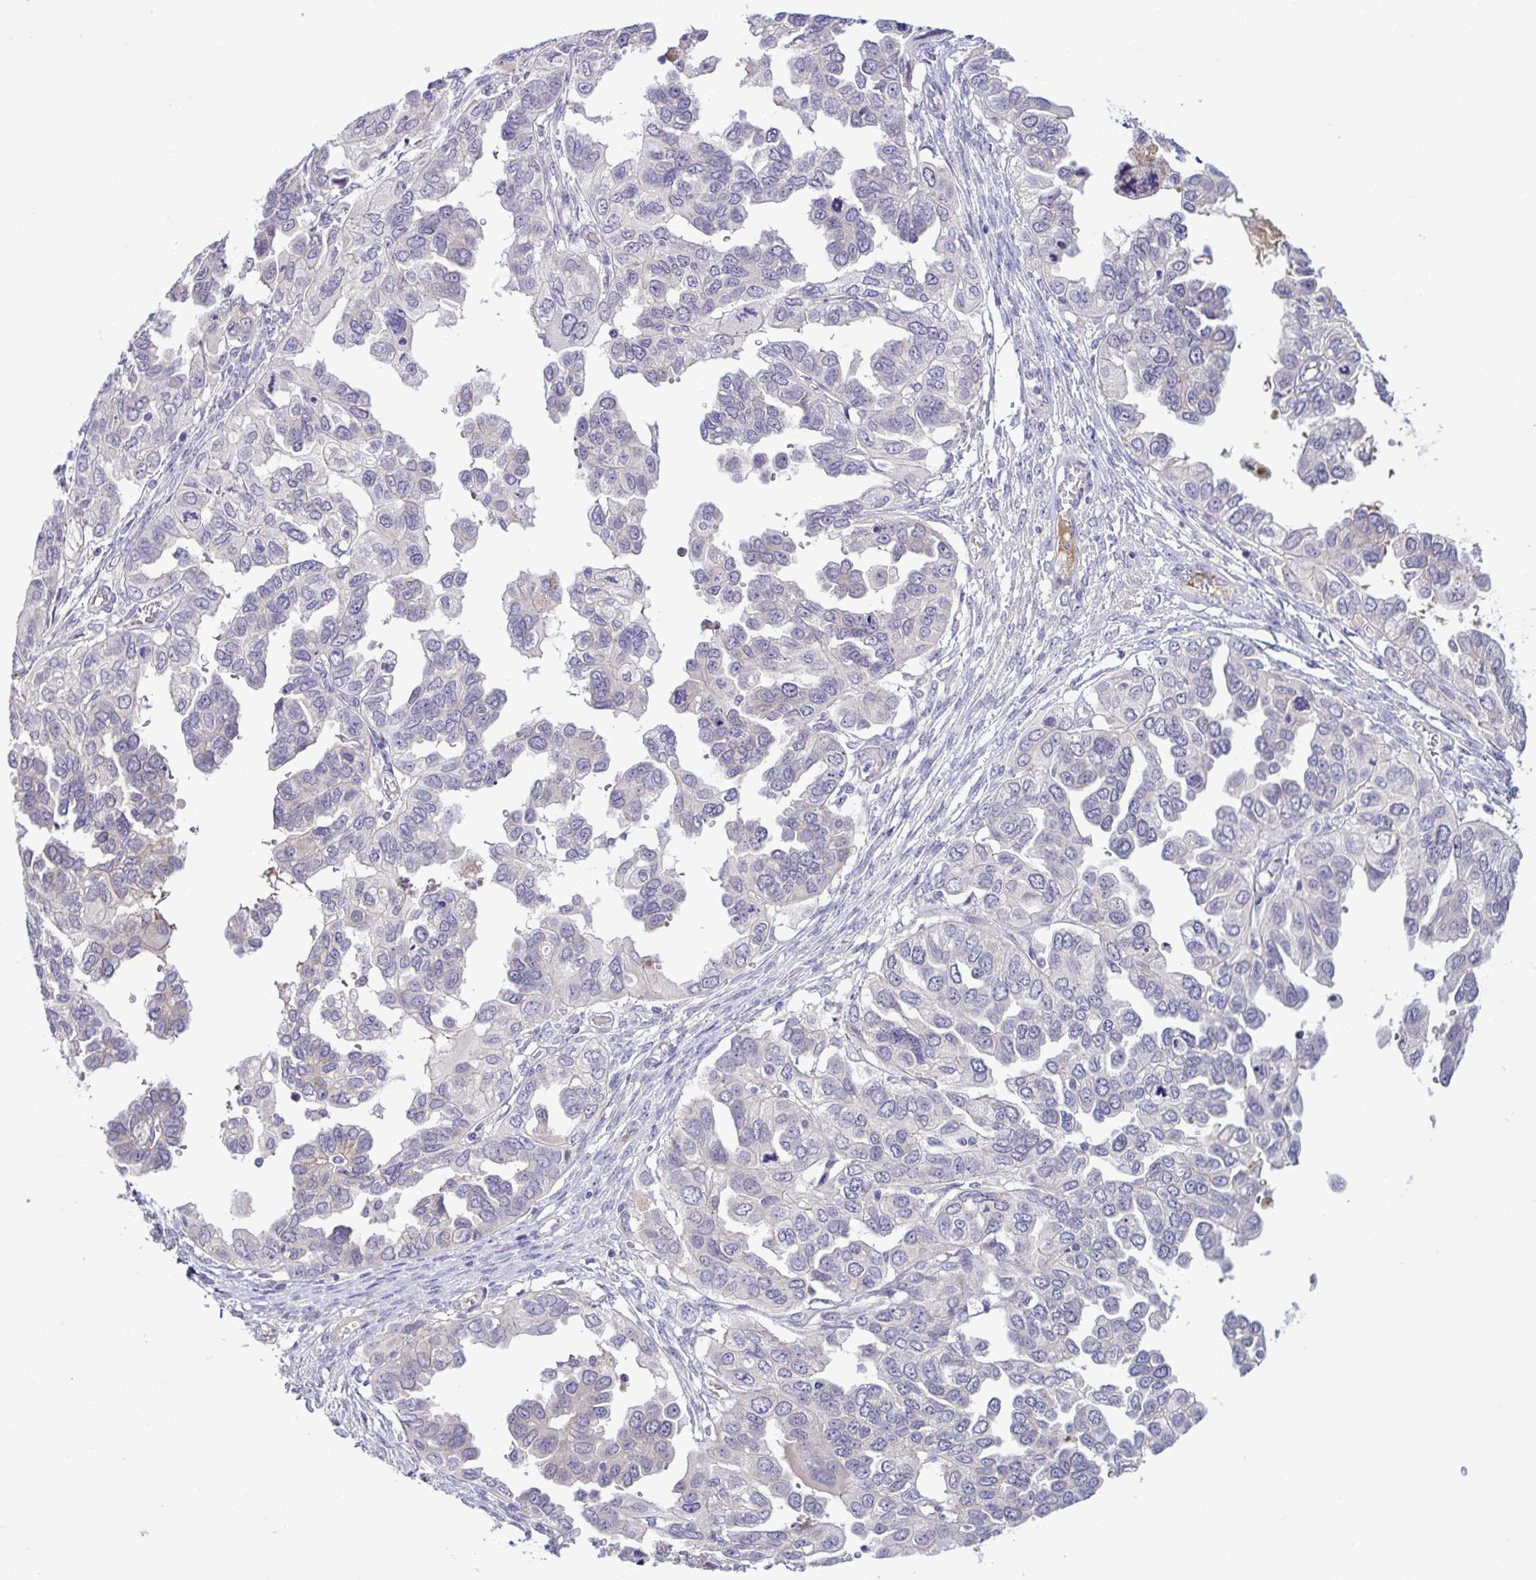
{"staining": {"intensity": "negative", "quantity": "none", "location": "none"}, "tissue": "ovarian cancer", "cell_type": "Tumor cells", "image_type": "cancer", "snomed": [{"axis": "morphology", "description": "Cystadenocarcinoma, serous, NOS"}, {"axis": "topography", "description": "Ovary"}], "caption": "Protein analysis of serous cystadenocarcinoma (ovarian) shows no significant staining in tumor cells.", "gene": "SYNPO2L", "patient": {"sex": "female", "age": 53}}